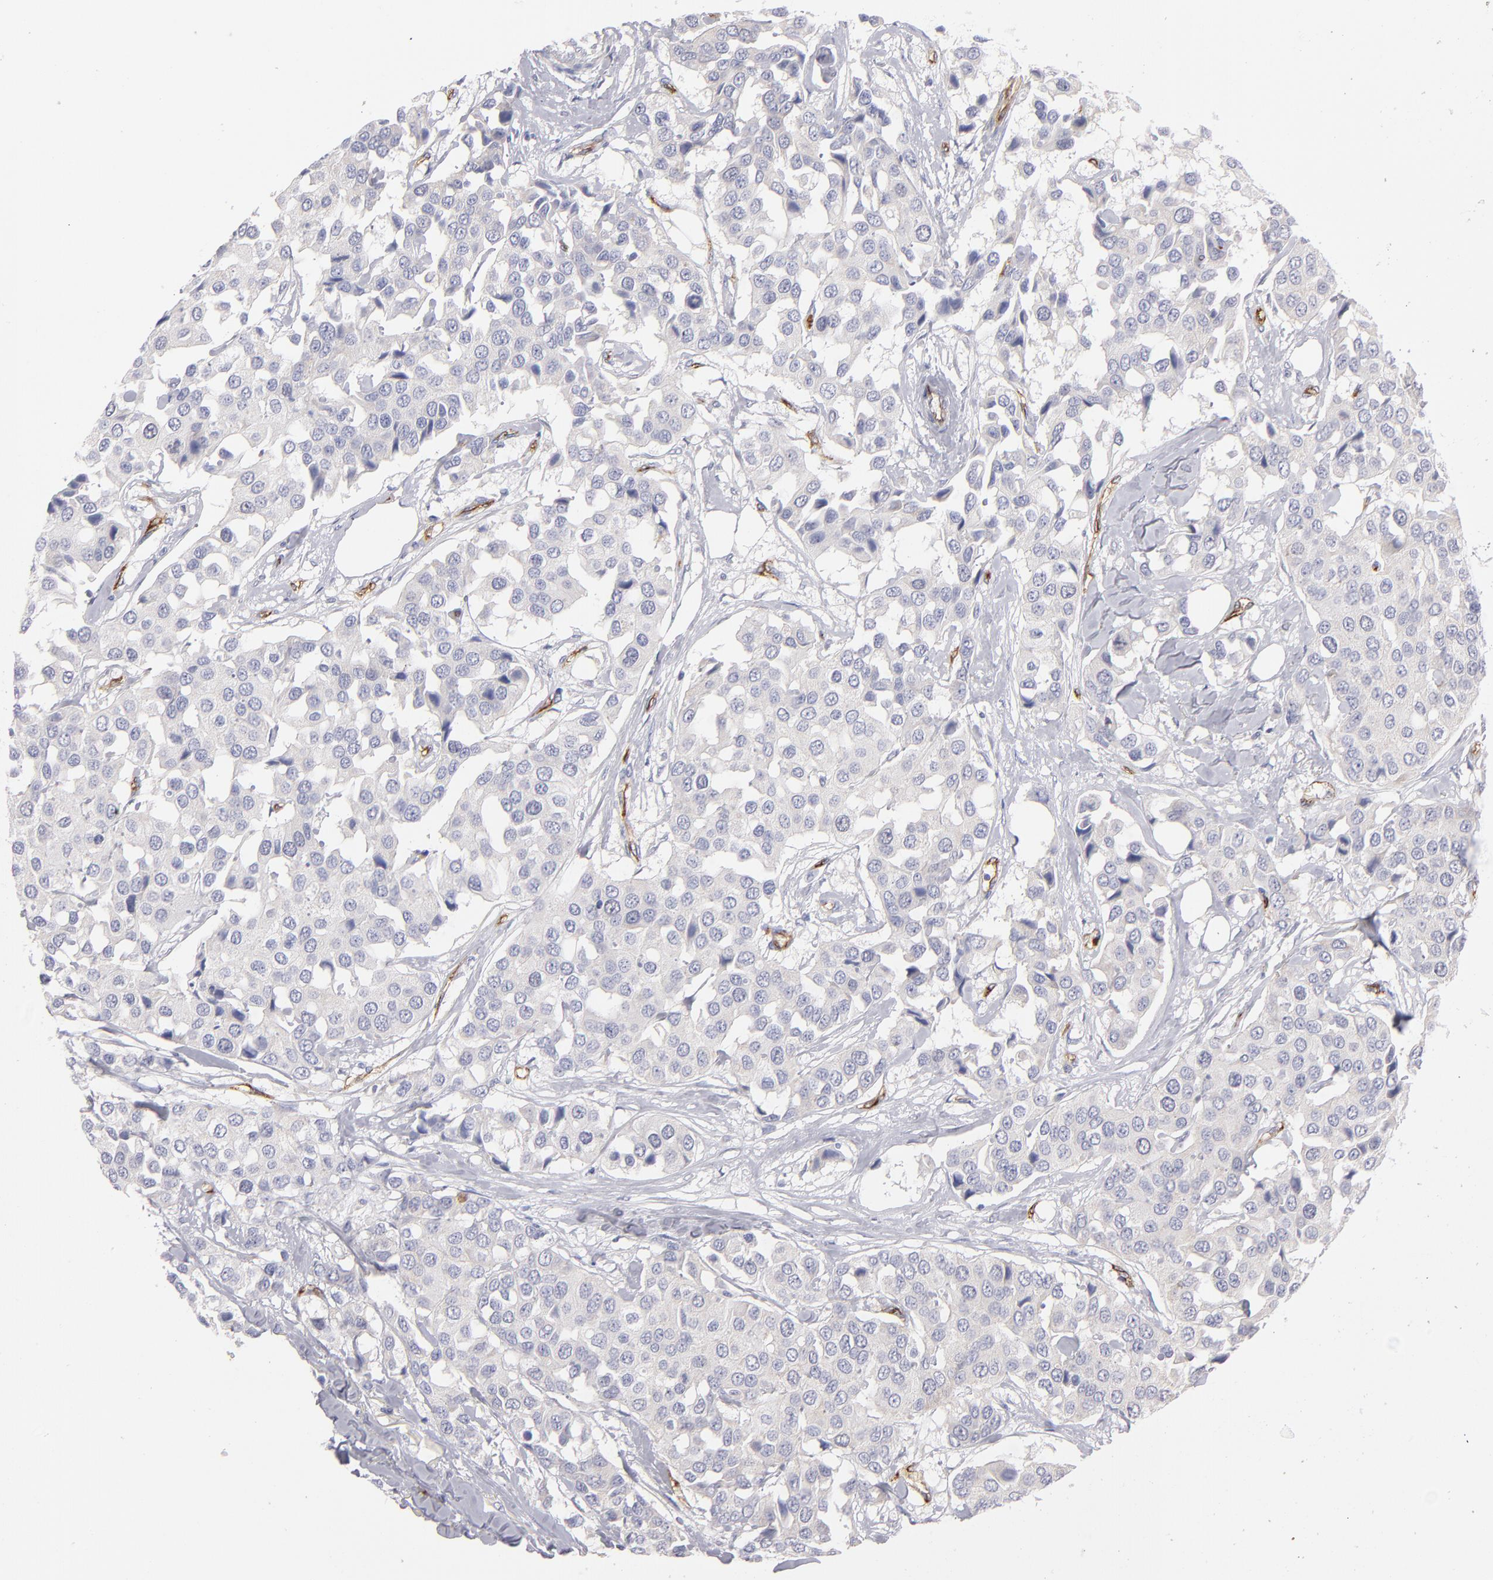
{"staining": {"intensity": "negative", "quantity": "none", "location": "none"}, "tissue": "breast cancer", "cell_type": "Tumor cells", "image_type": "cancer", "snomed": [{"axis": "morphology", "description": "Duct carcinoma"}, {"axis": "topography", "description": "Breast"}], "caption": "A high-resolution micrograph shows immunohistochemistry staining of breast cancer, which reveals no significant expression in tumor cells.", "gene": "PLVAP", "patient": {"sex": "female", "age": 80}}